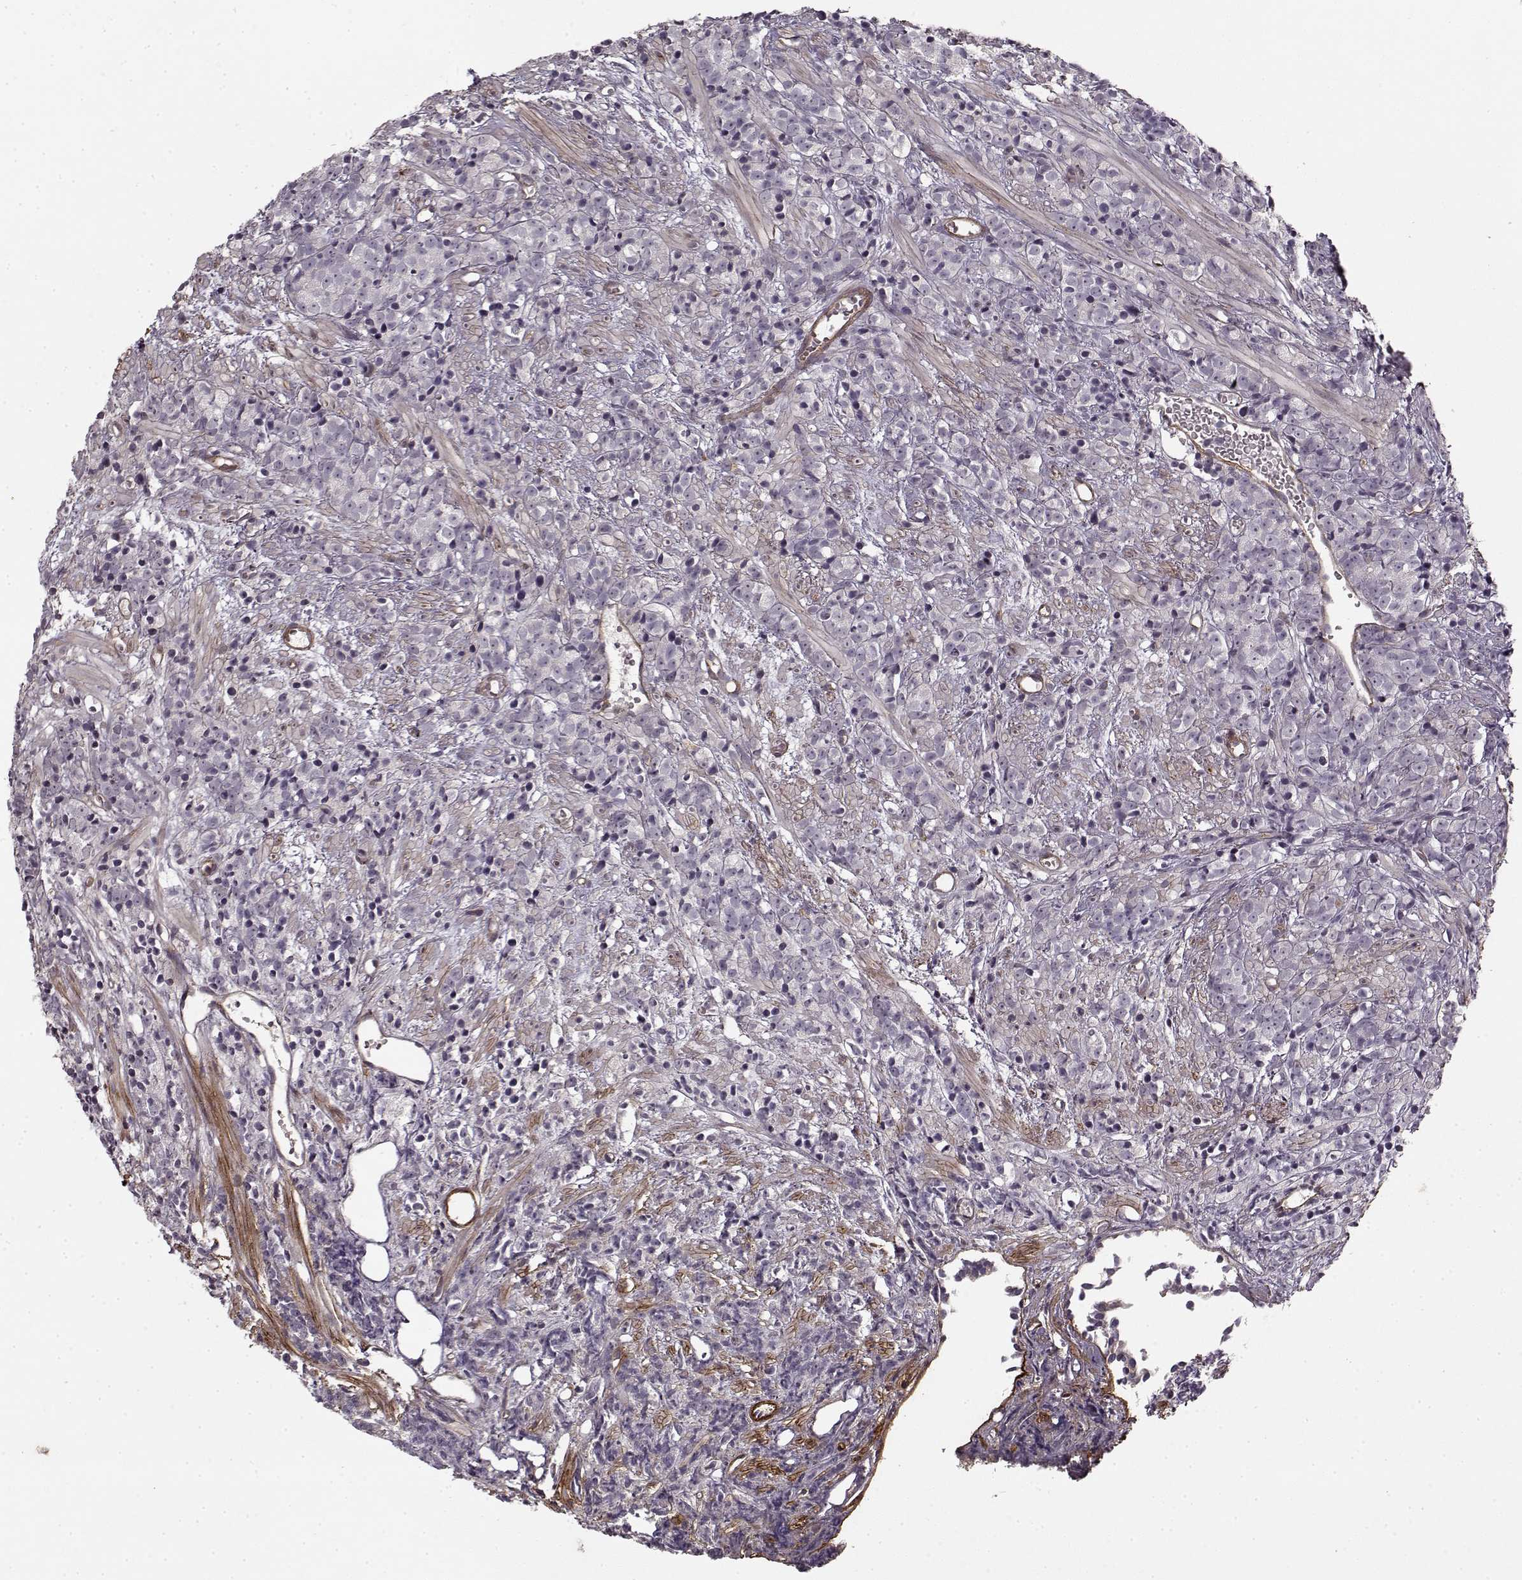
{"staining": {"intensity": "negative", "quantity": "none", "location": "none"}, "tissue": "prostate cancer", "cell_type": "Tumor cells", "image_type": "cancer", "snomed": [{"axis": "morphology", "description": "Adenocarcinoma, High grade"}, {"axis": "topography", "description": "Prostate"}], "caption": "The immunohistochemistry photomicrograph has no significant positivity in tumor cells of prostate high-grade adenocarcinoma tissue. (DAB (3,3'-diaminobenzidine) IHC with hematoxylin counter stain).", "gene": "LAMB2", "patient": {"sex": "male", "age": 81}}